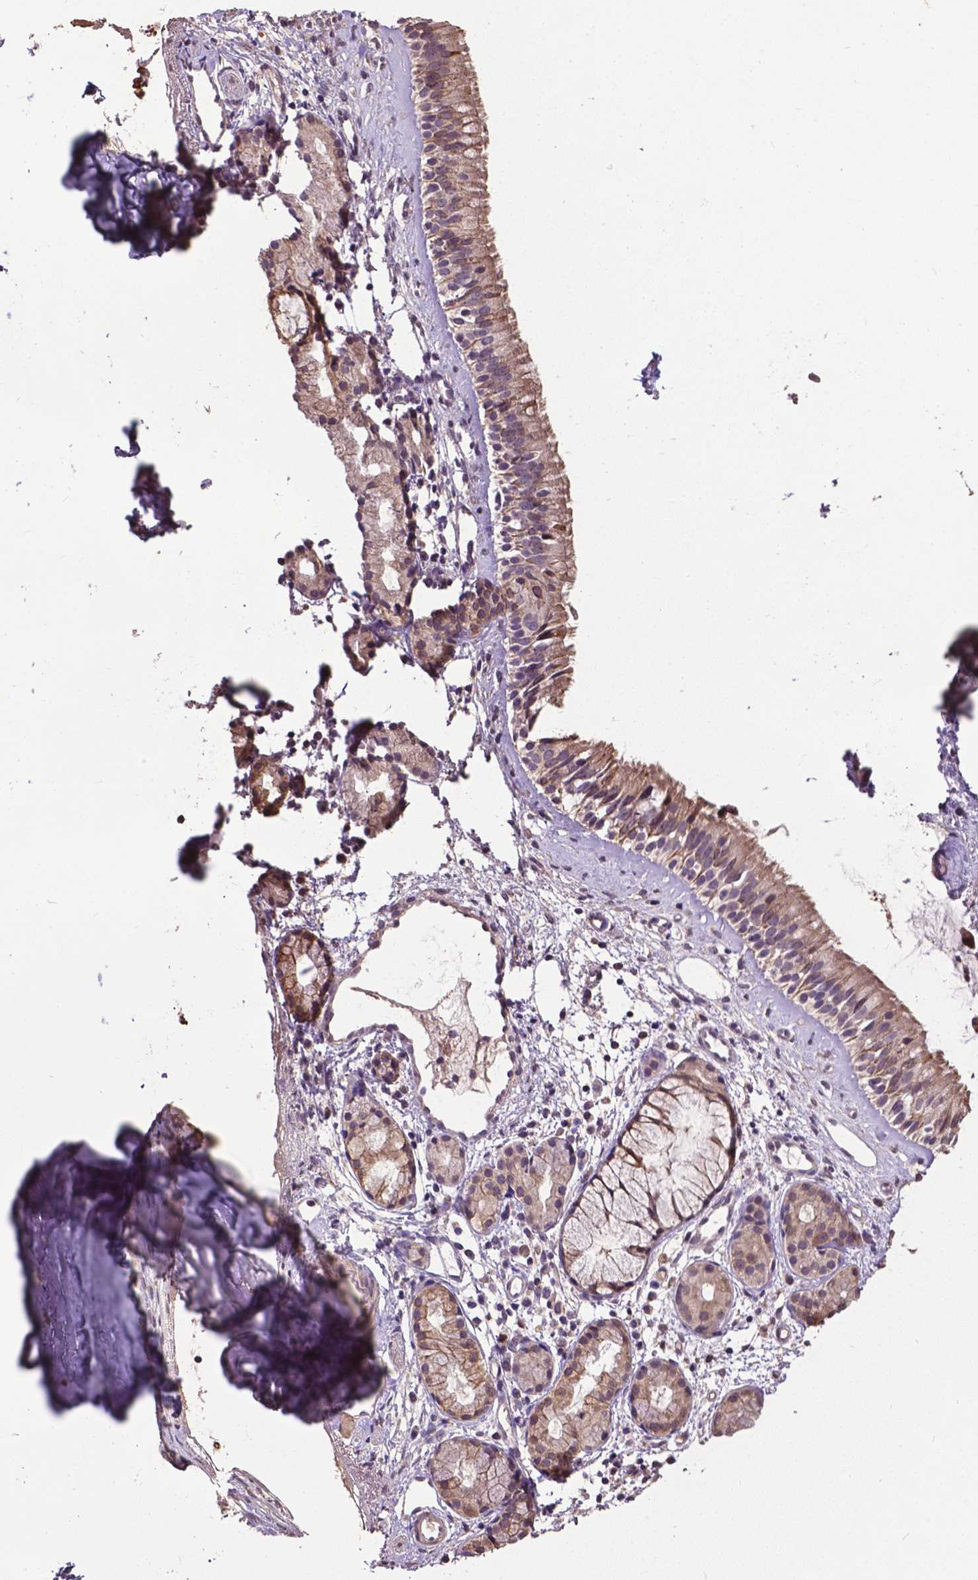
{"staining": {"intensity": "weak", "quantity": ">75%", "location": "cytoplasmic/membranous"}, "tissue": "nasopharynx", "cell_type": "Respiratory epithelial cells", "image_type": "normal", "snomed": [{"axis": "morphology", "description": "Normal tissue, NOS"}, {"axis": "topography", "description": "Nasopharynx"}], "caption": "A low amount of weak cytoplasmic/membranous staining is appreciated in about >75% of respiratory epithelial cells in unremarkable nasopharynx. Using DAB (brown) and hematoxylin (blue) stains, captured at high magnification using brightfield microscopy.", "gene": "GLRA2", "patient": {"sex": "female", "age": 52}}